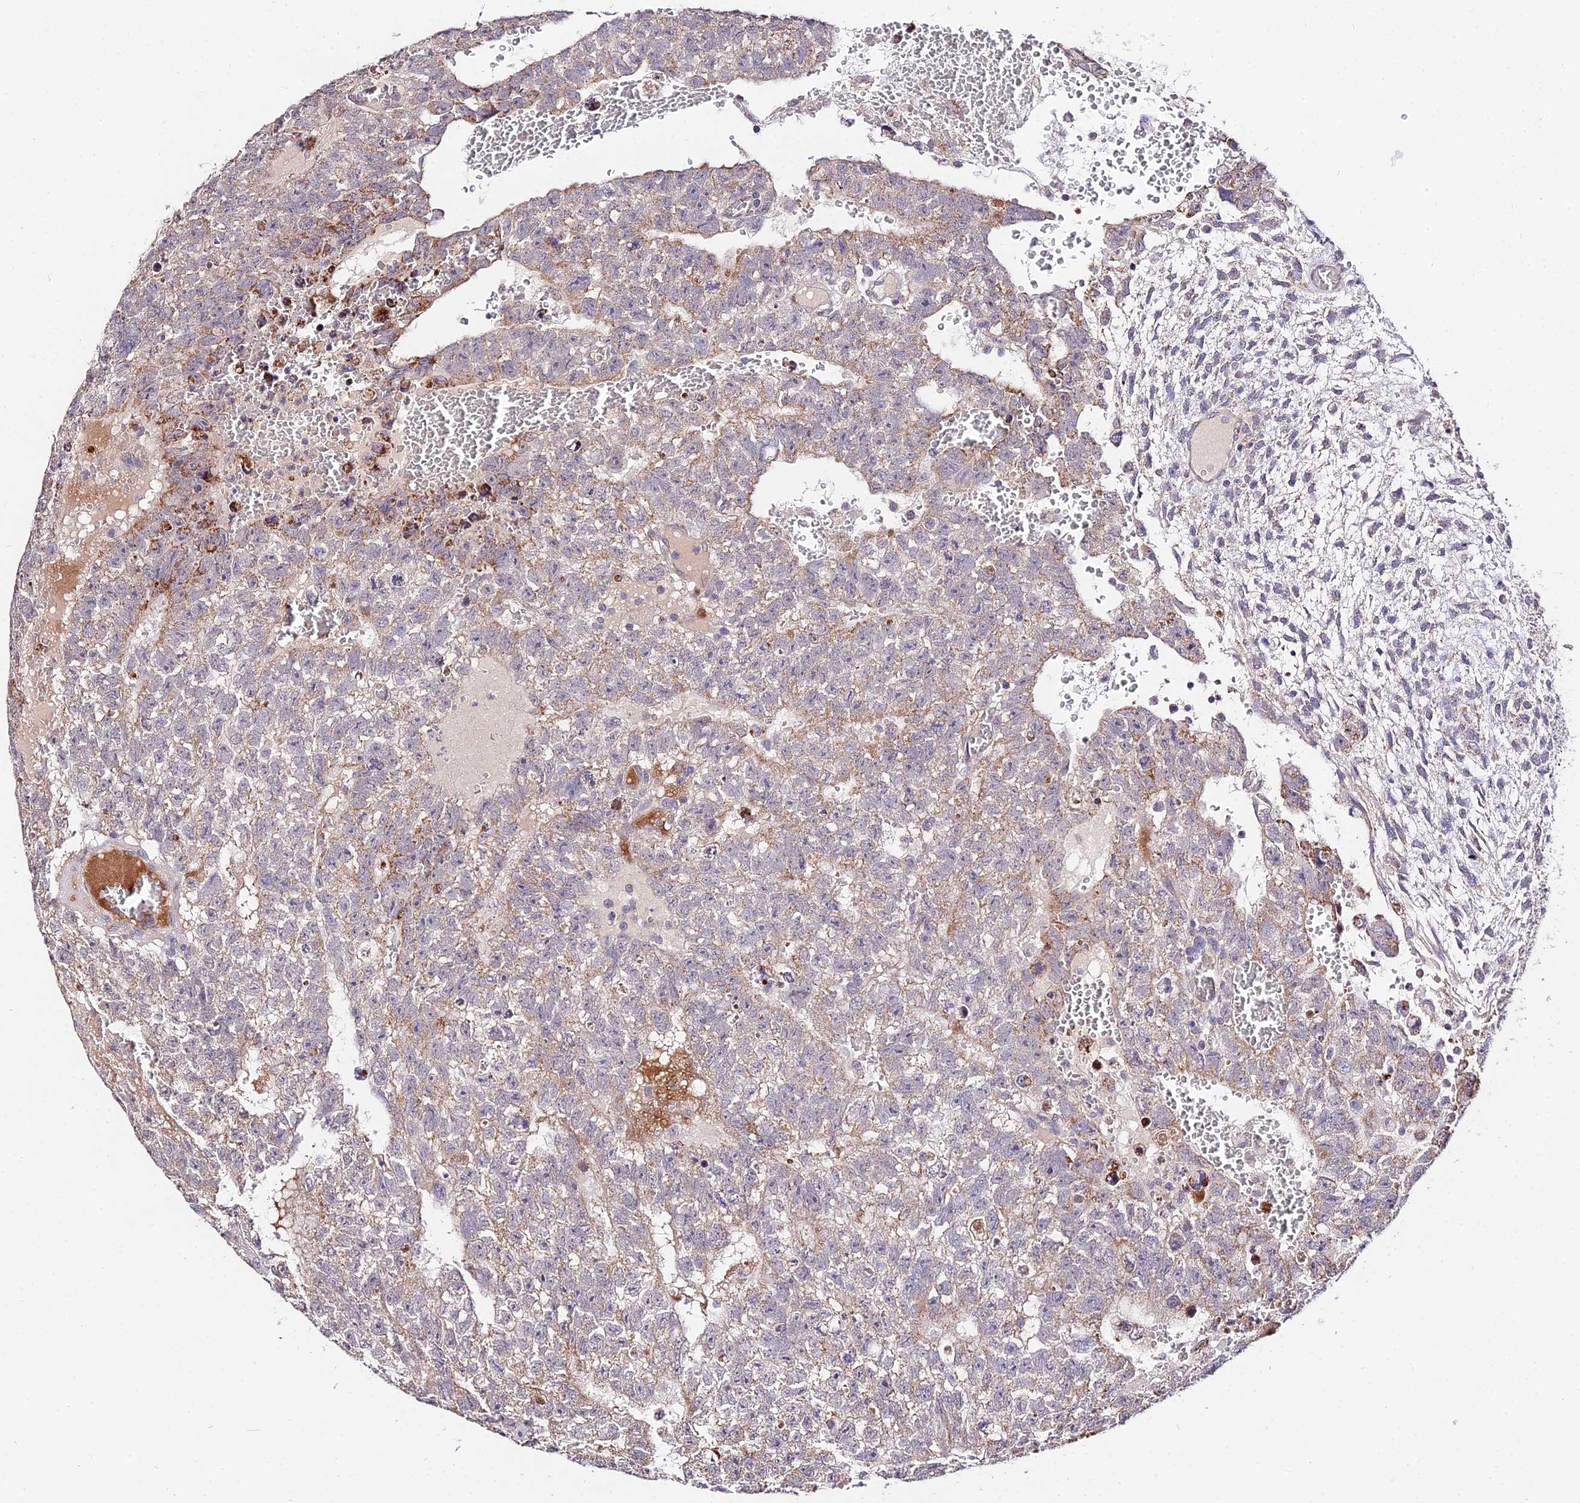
{"staining": {"intensity": "weak", "quantity": "<25%", "location": "cytoplasmic/membranous"}, "tissue": "testis cancer", "cell_type": "Tumor cells", "image_type": "cancer", "snomed": [{"axis": "morphology", "description": "Carcinoma, Embryonal, NOS"}, {"axis": "topography", "description": "Testis"}], "caption": "An immunohistochemistry (IHC) image of testis cancer is shown. There is no staining in tumor cells of testis cancer.", "gene": "WDR5B", "patient": {"sex": "male", "age": 26}}